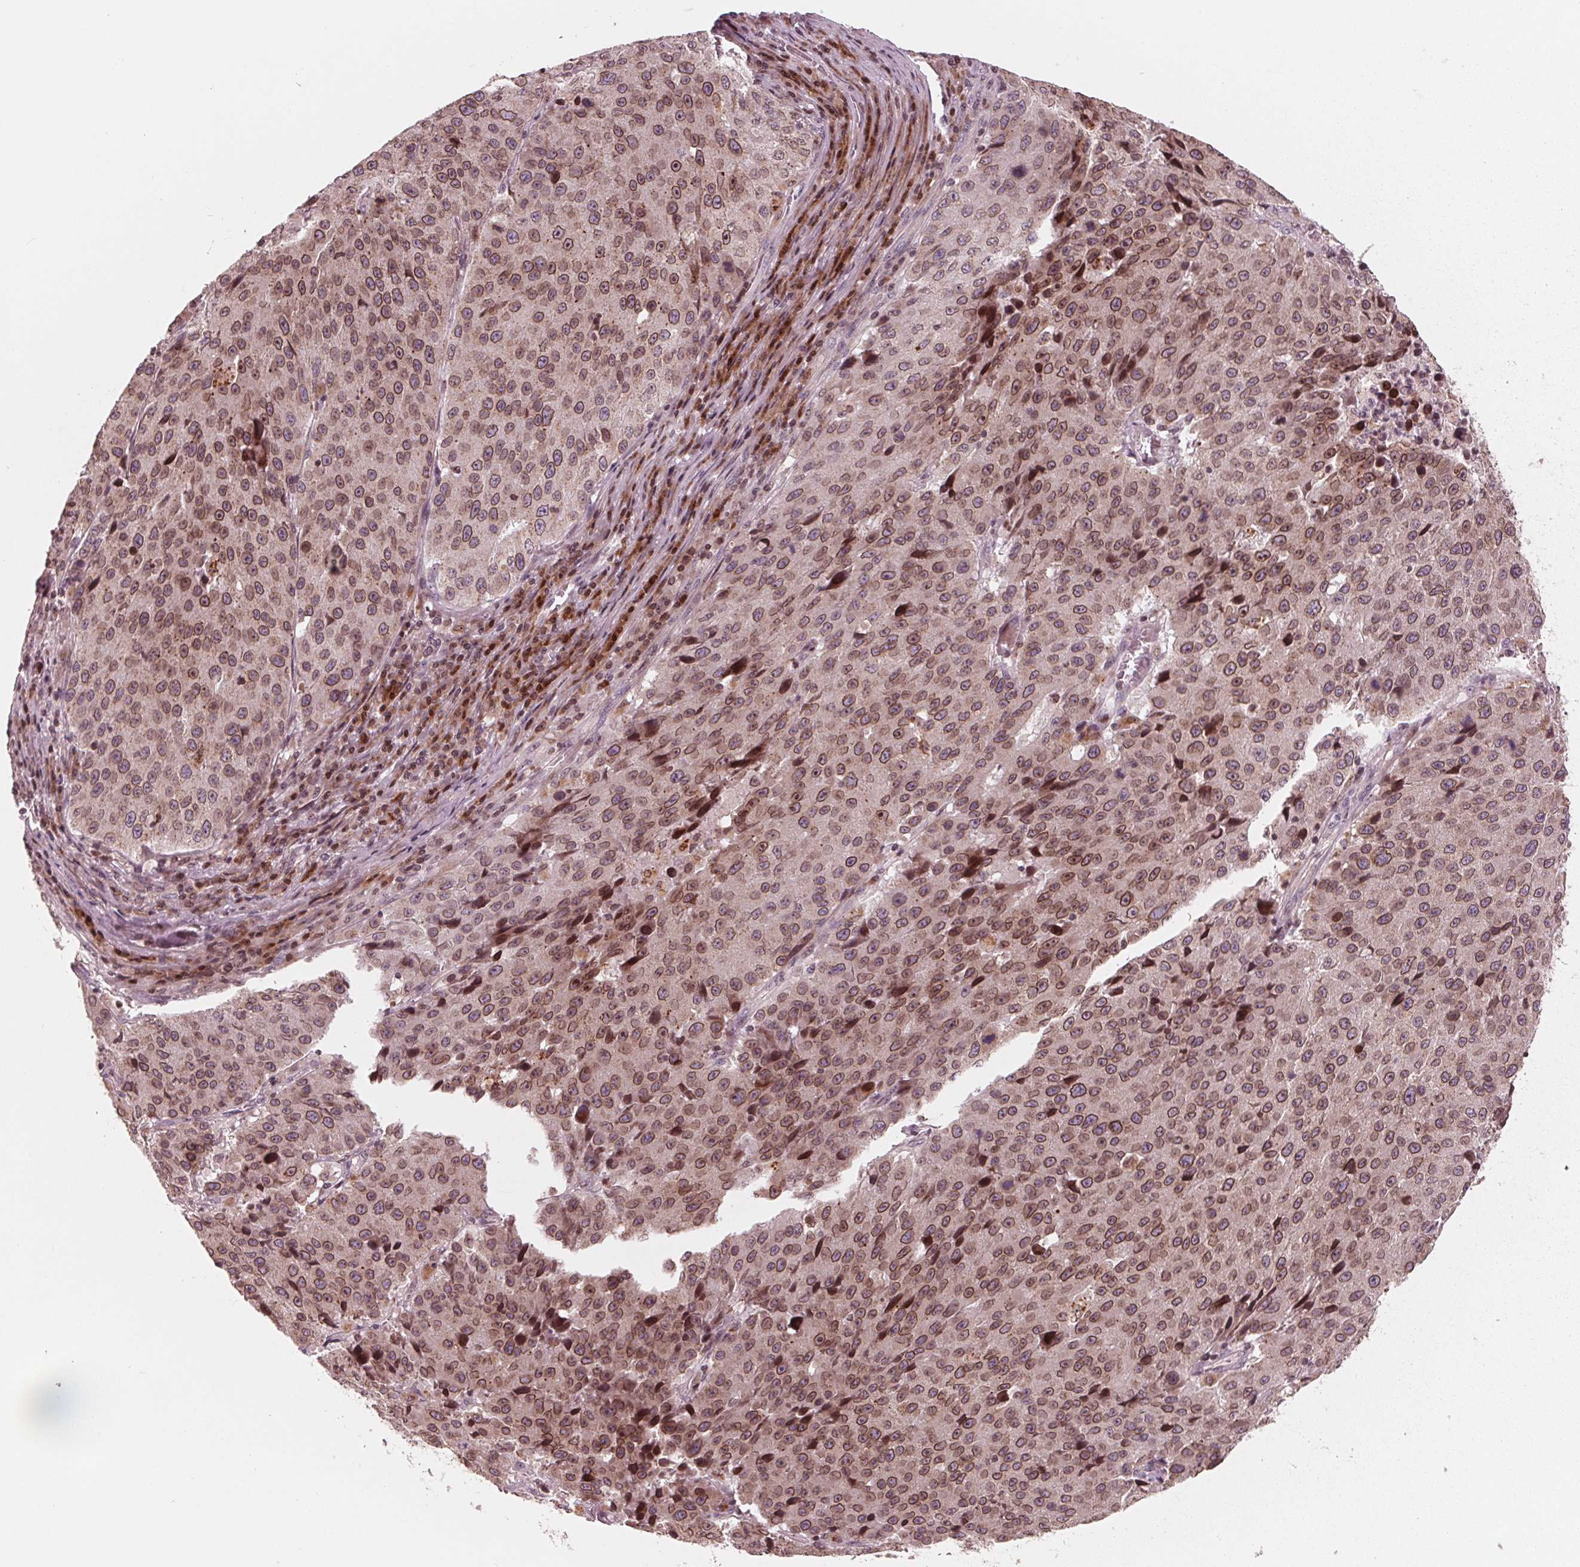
{"staining": {"intensity": "moderate", "quantity": ">75%", "location": "cytoplasmic/membranous,nuclear"}, "tissue": "stomach cancer", "cell_type": "Tumor cells", "image_type": "cancer", "snomed": [{"axis": "morphology", "description": "Adenocarcinoma, NOS"}, {"axis": "topography", "description": "Stomach"}], "caption": "Tumor cells display moderate cytoplasmic/membranous and nuclear expression in approximately >75% of cells in adenocarcinoma (stomach).", "gene": "NUP210", "patient": {"sex": "male", "age": 71}}